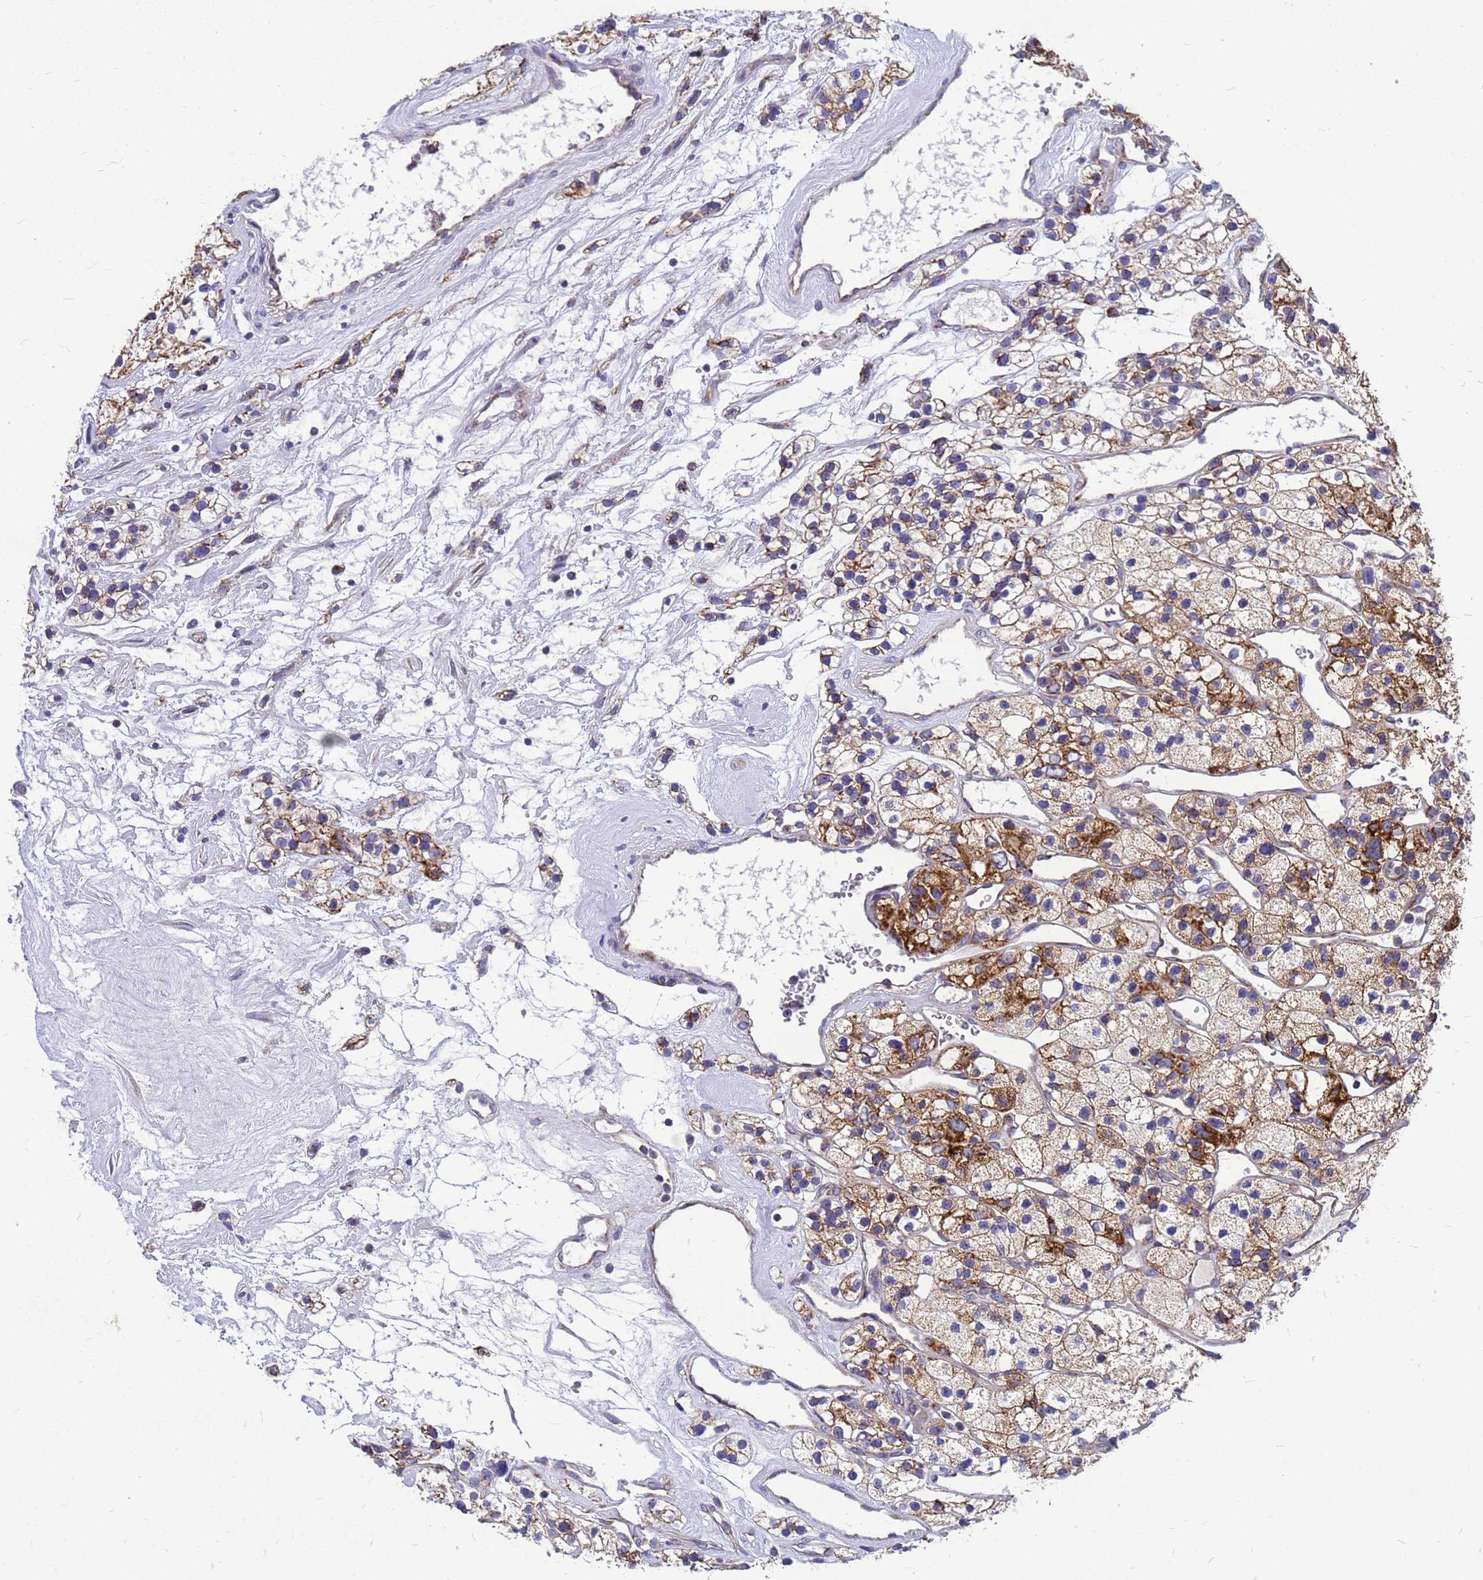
{"staining": {"intensity": "moderate", "quantity": ">75%", "location": "cytoplasmic/membranous"}, "tissue": "renal cancer", "cell_type": "Tumor cells", "image_type": "cancer", "snomed": [{"axis": "morphology", "description": "Adenocarcinoma, NOS"}, {"axis": "topography", "description": "Kidney"}], "caption": "Moderate cytoplasmic/membranous staining is present in about >75% of tumor cells in renal cancer (adenocarcinoma).", "gene": "CMC4", "patient": {"sex": "female", "age": 57}}